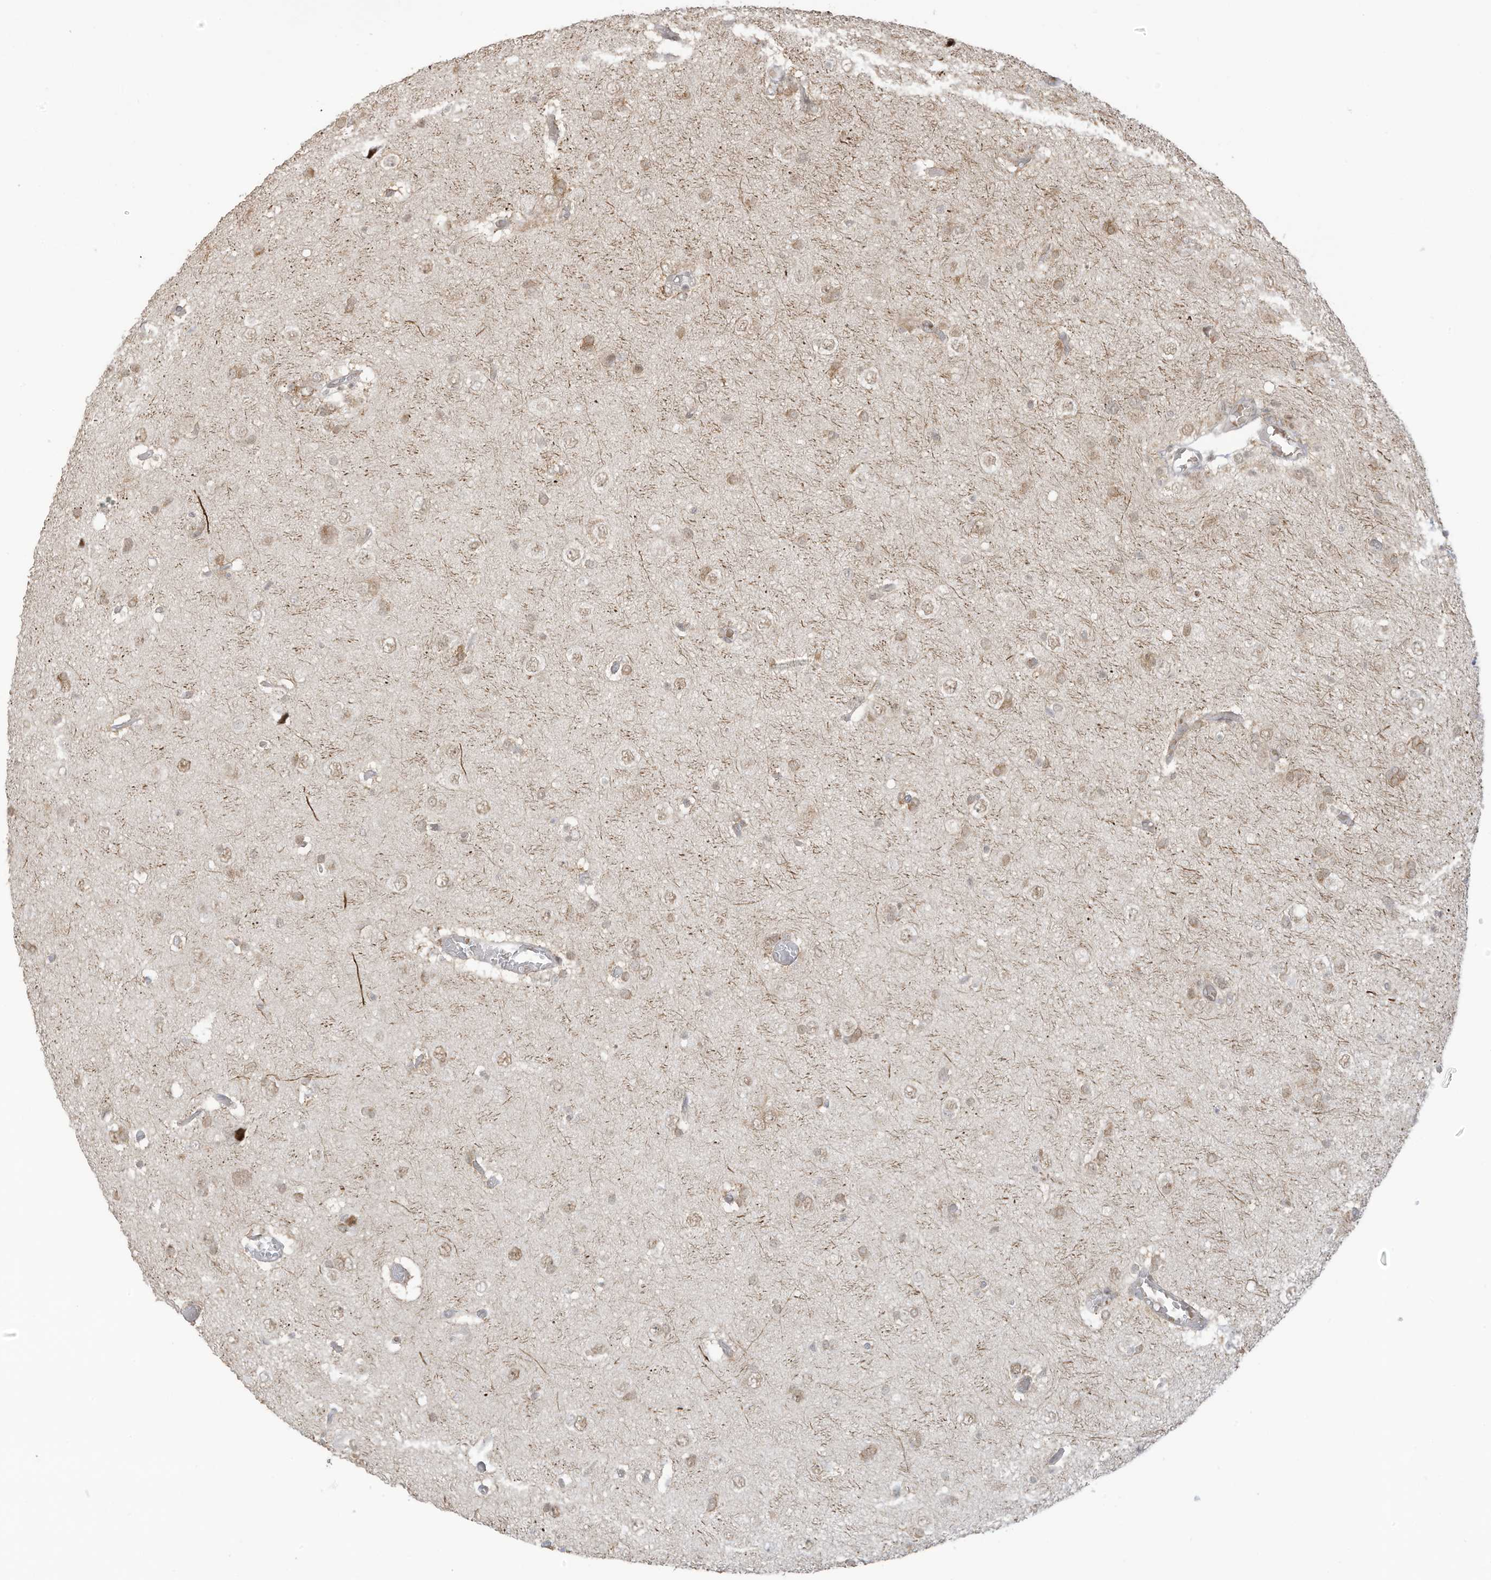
{"staining": {"intensity": "weak", "quantity": ">75%", "location": "nuclear"}, "tissue": "glioma", "cell_type": "Tumor cells", "image_type": "cancer", "snomed": [{"axis": "morphology", "description": "Glioma, malignant, High grade"}, {"axis": "topography", "description": "Brain"}], "caption": "Protein staining by immunohistochemistry demonstrates weak nuclear expression in approximately >75% of tumor cells in glioma.", "gene": "ZCWPW2", "patient": {"sex": "female", "age": 59}}